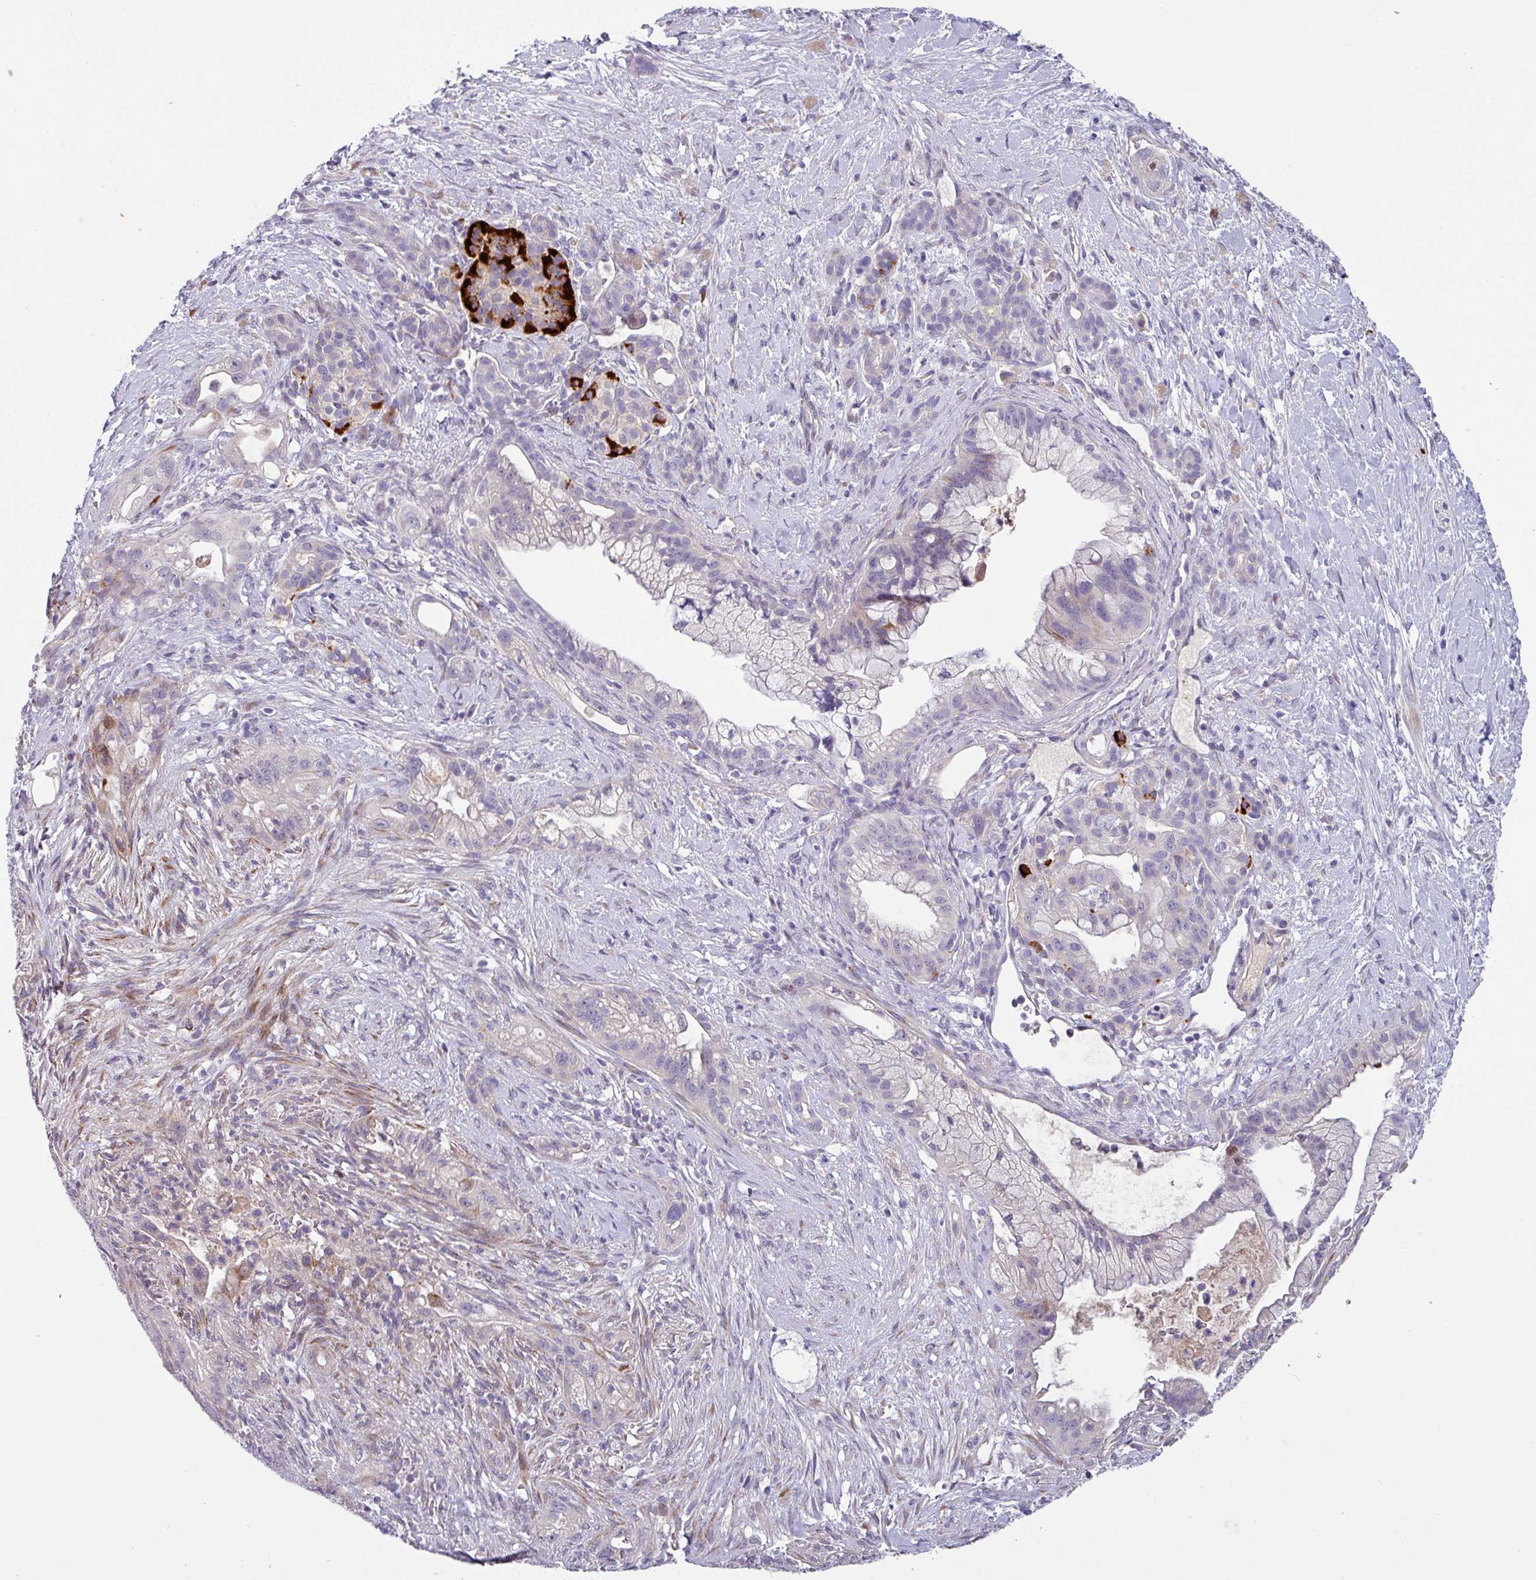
{"staining": {"intensity": "negative", "quantity": "none", "location": "none"}, "tissue": "pancreatic cancer", "cell_type": "Tumor cells", "image_type": "cancer", "snomed": [{"axis": "morphology", "description": "Adenocarcinoma, NOS"}, {"axis": "topography", "description": "Pancreas"}], "caption": "High power microscopy image of an immunohistochemistry micrograph of adenocarcinoma (pancreatic), revealing no significant staining in tumor cells.", "gene": "KLHL3", "patient": {"sex": "male", "age": 44}}